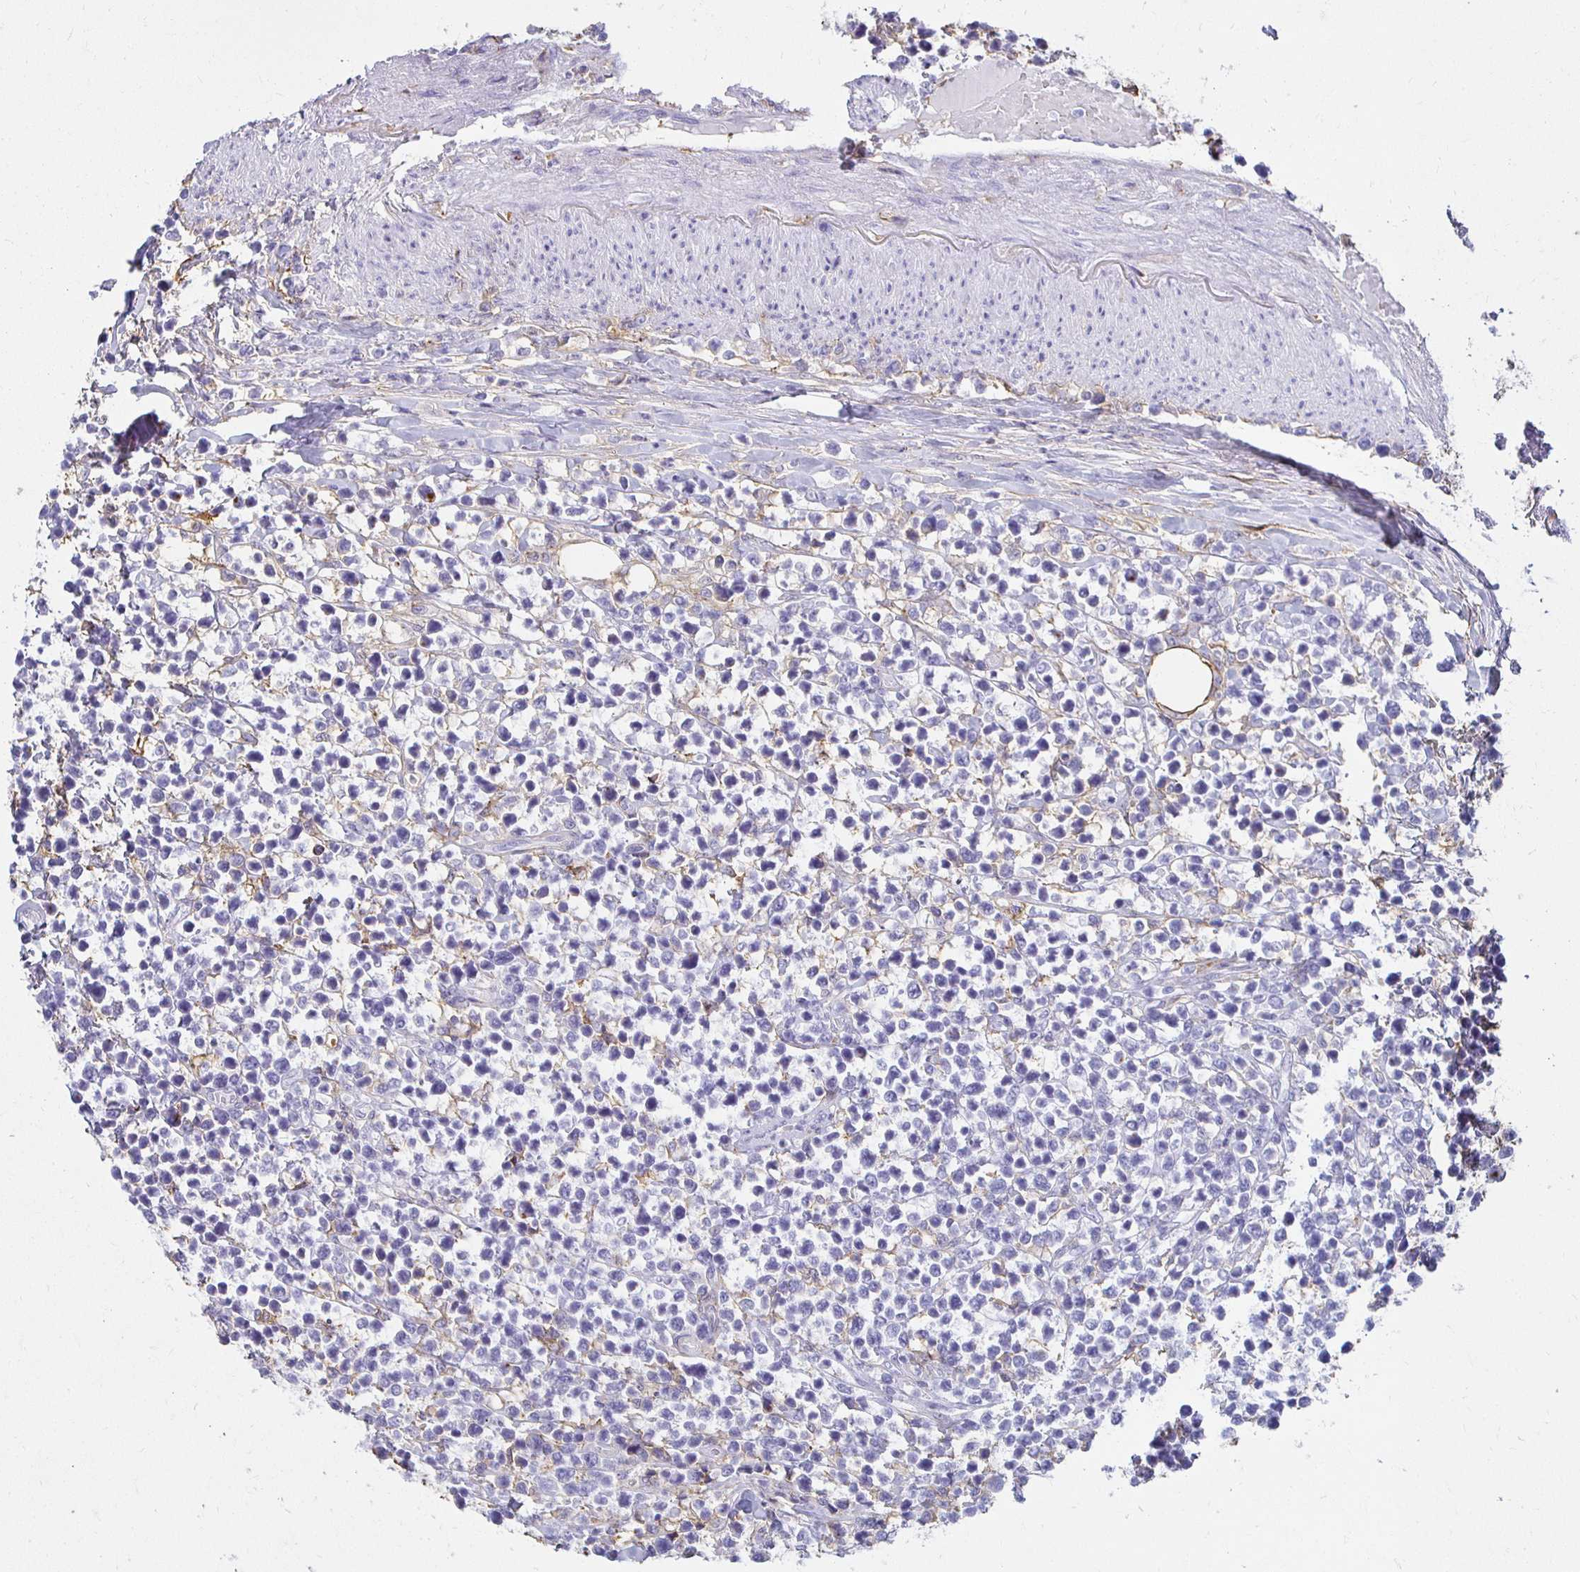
{"staining": {"intensity": "negative", "quantity": "none", "location": "none"}, "tissue": "lymphoma", "cell_type": "Tumor cells", "image_type": "cancer", "snomed": [{"axis": "morphology", "description": "Malignant lymphoma, non-Hodgkin's type, High grade"}, {"axis": "topography", "description": "Soft tissue"}], "caption": "An image of human lymphoma is negative for staining in tumor cells. (Stains: DAB (3,3'-diaminobenzidine) IHC with hematoxylin counter stain, Microscopy: brightfield microscopy at high magnification).", "gene": "TAS1R3", "patient": {"sex": "female", "age": 56}}